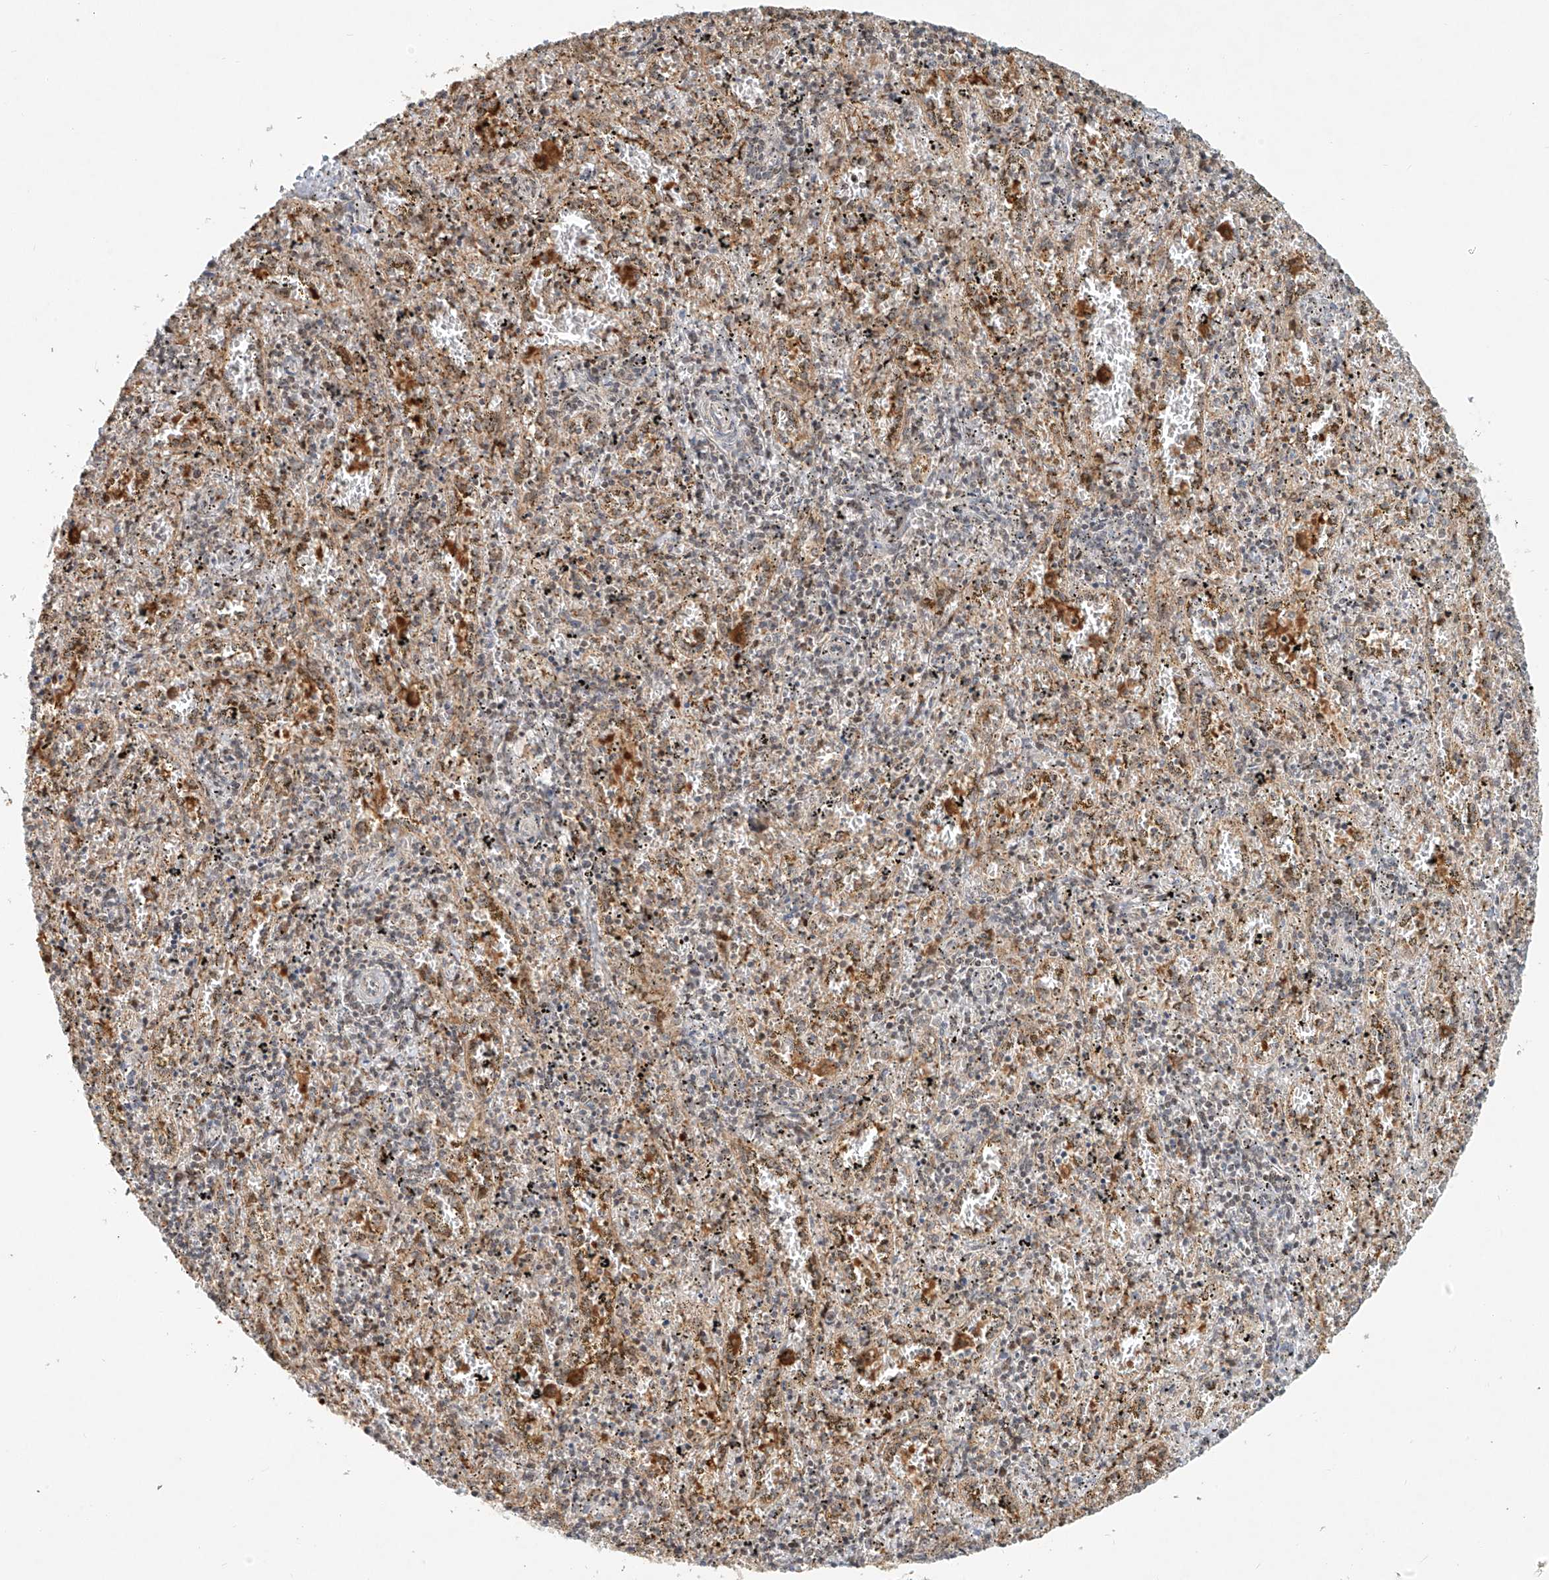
{"staining": {"intensity": "weak", "quantity": "<25%", "location": "cytoplasmic/membranous"}, "tissue": "spleen", "cell_type": "Cells in red pulp", "image_type": "normal", "snomed": [{"axis": "morphology", "description": "Normal tissue, NOS"}, {"axis": "topography", "description": "Spleen"}], "caption": "IHC micrograph of unremarkable human spleen stained for a protein (brown), which exhibits no expression in cells in red pulp.", "gene": "SYTL3", "patient": {"sex": "male", "age": 11}}